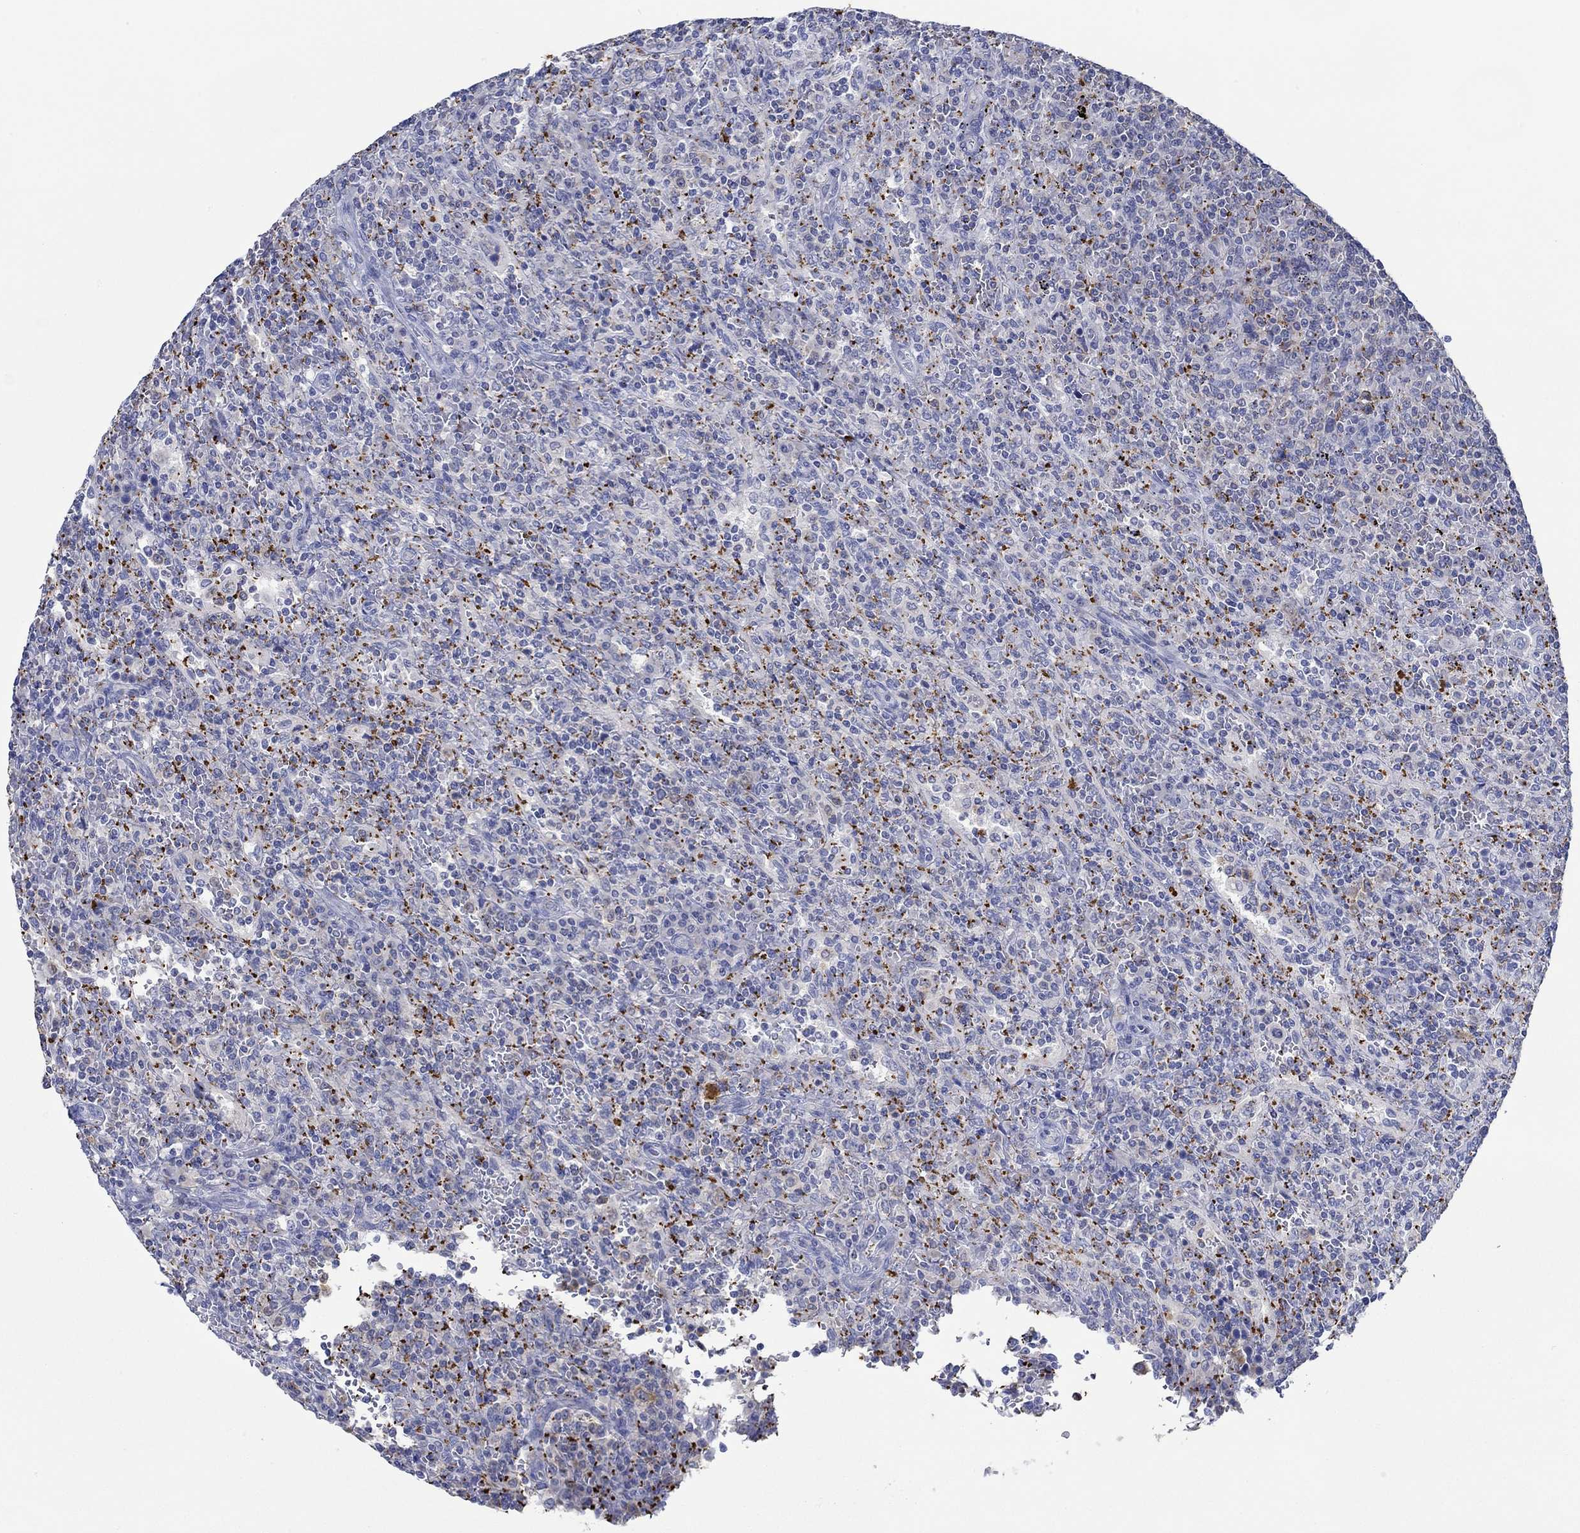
{"staining": {"intensity": "negative", "quantity": "none", "location": "none"}, "tissue": "lymphoma", "cell_type": "Tumor cells", "image_type": "cancer", "snomed": [{"axis": "morphology", "description": "Malignant lymphoma, non-Hodgkin's type, Low grade"}, {"axis": "topography", "description": "Spleen"}], "caption": "An IHC photomicrograph of malignant lymphoma, non-Hodgkin's type (low-grade) is shown. There is no staining in tumor cells of malignant lymphoma, non-Hodgkin's type (low-grade). The staining is performed using DAB (3,3'-diaminobenzidine) brown chromogen with nuclei counter-stained in using hematoxylin.", "gene": "SLC27A3", "patient": {"sex": "male", "age": 62}}